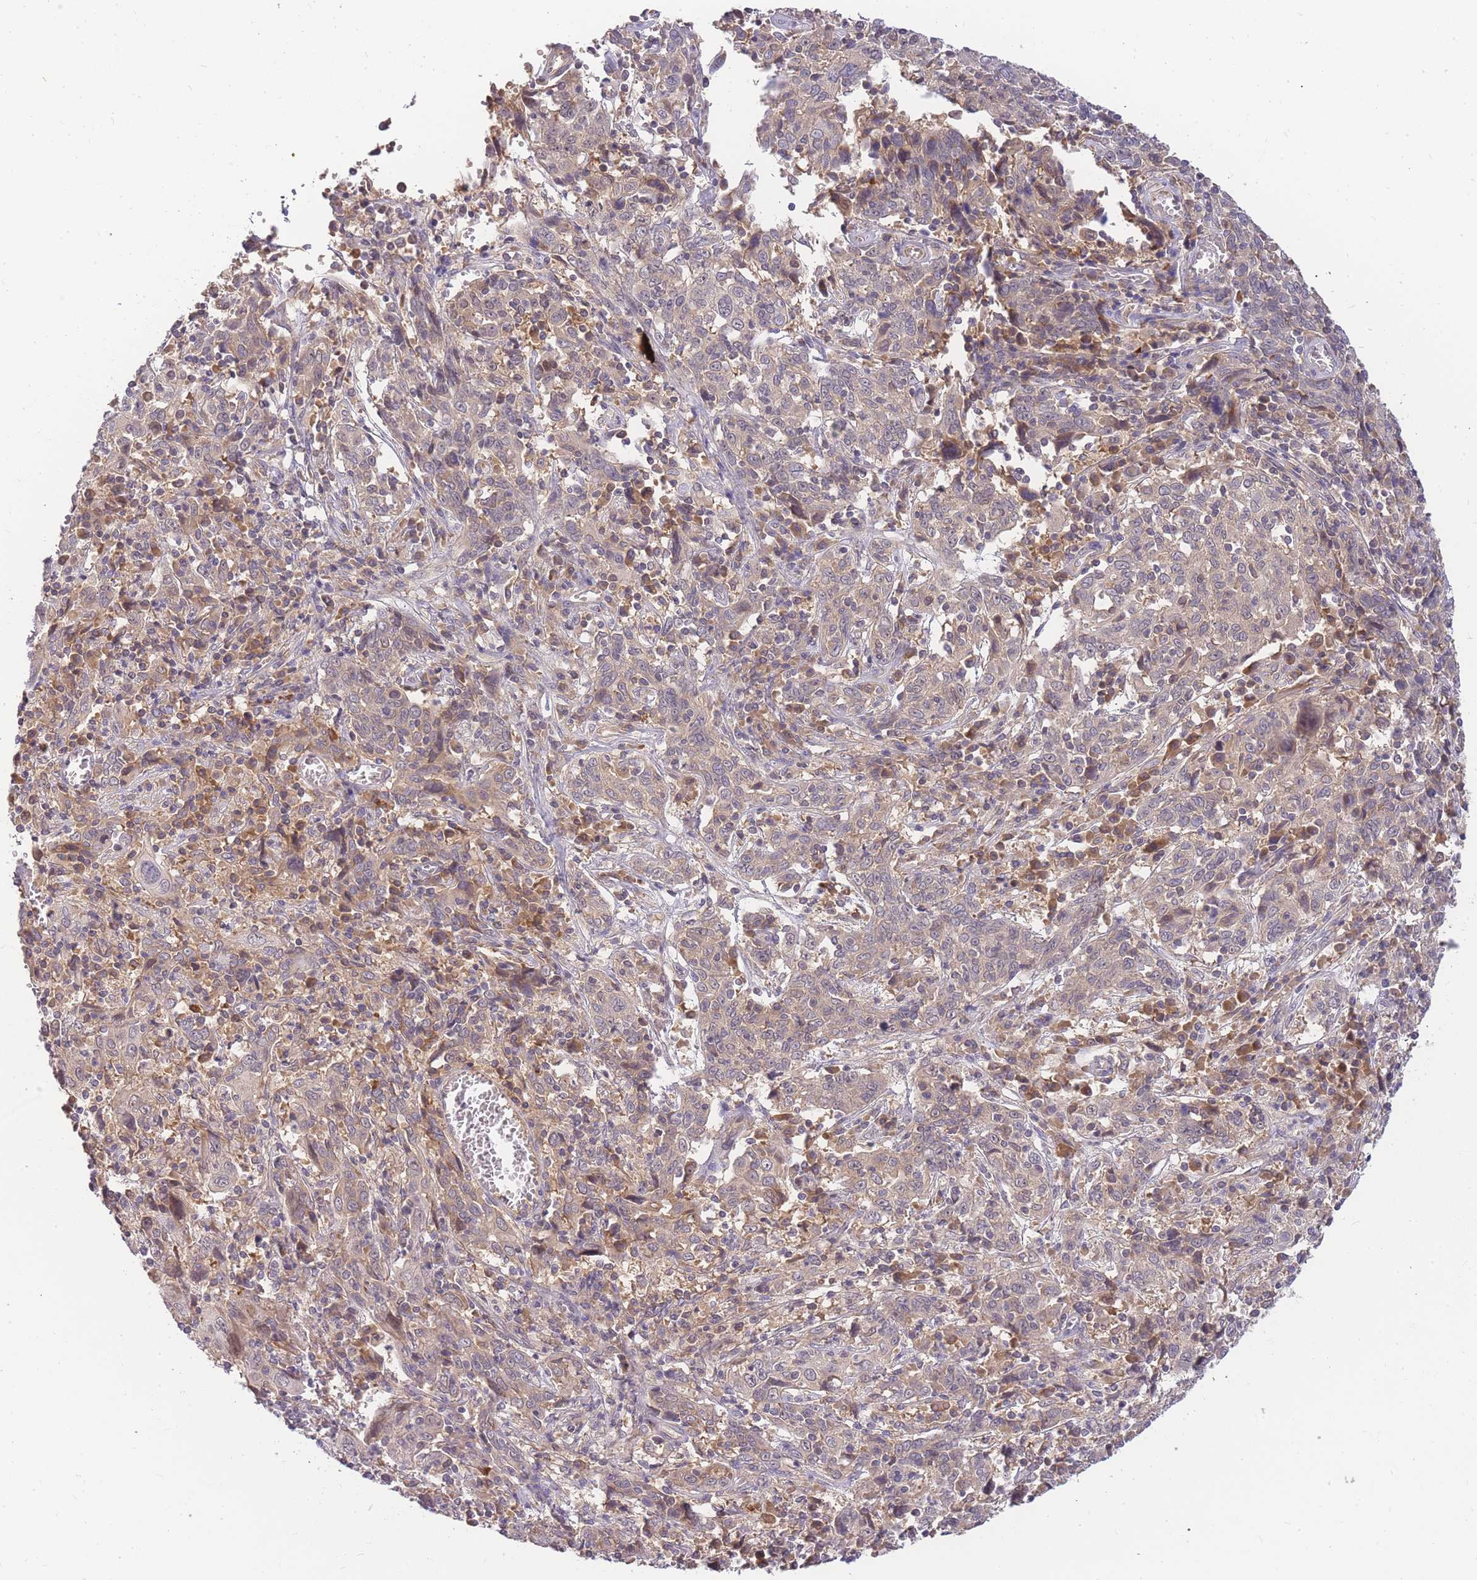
{"staining": {"intensity": "weak", "quantity": "<25%", "location": "cytoplasmic/membranous"}, "tissue": "cervical cancer", "cell_type": "Tumor cells", "image_type": "cancer", "snomed": [{"axis": "morphology", "description": "Squamous cell carcinoma, NOS"}, {"axis": "topography", "description": "Cervix"}], "caption": "Immunohistochemistry (IHC) of cervical cancer shows no expression in tumor cells.", "gene": "ZNF577", "patient": {"sex": "female", "age": 46}}